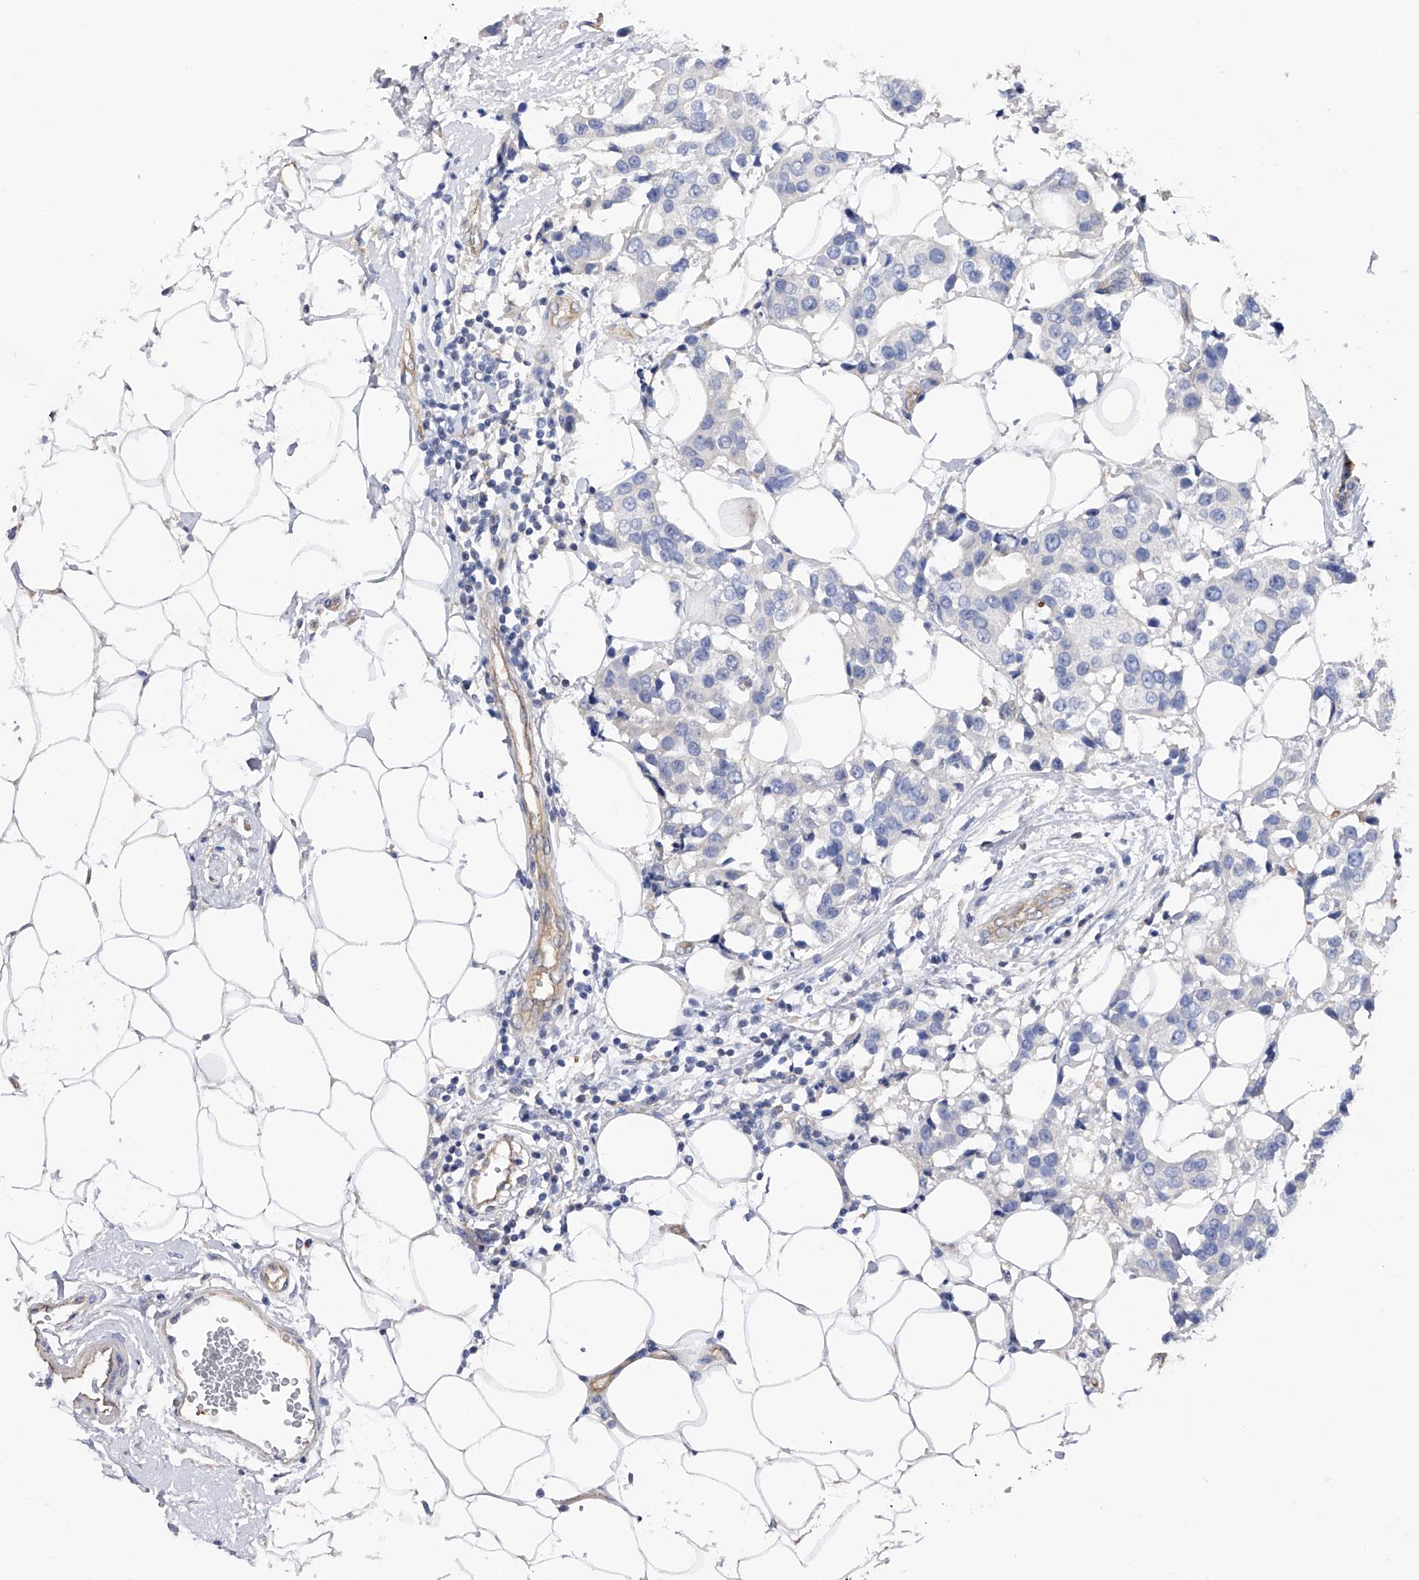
{"staining": {"intensity": "negative", "quantity": "none", "location": "none"}, "tissue": "breast cancer", "cell_type": "Tumor cells", "image_type": "cancer", "snomed": [{"axis": "morphology", "description": "Normal tissue, NOS"}, {"axis": "morphology", "description": "Duct carcinoma"}, {"axis": "topography", "description": "Breast"}], "caption": "The IHC image has no significant expression in tumor cells of infiltrating ductal carcinoma (breast) tissue. Brightfield microscopy of immunohistochemistry (IHC) stained with DAB (brown) and hematoxylin (blue), captured at high magnification.", "gene": "RWDD2A", "patient": {"sex": "female", "age": 39}}